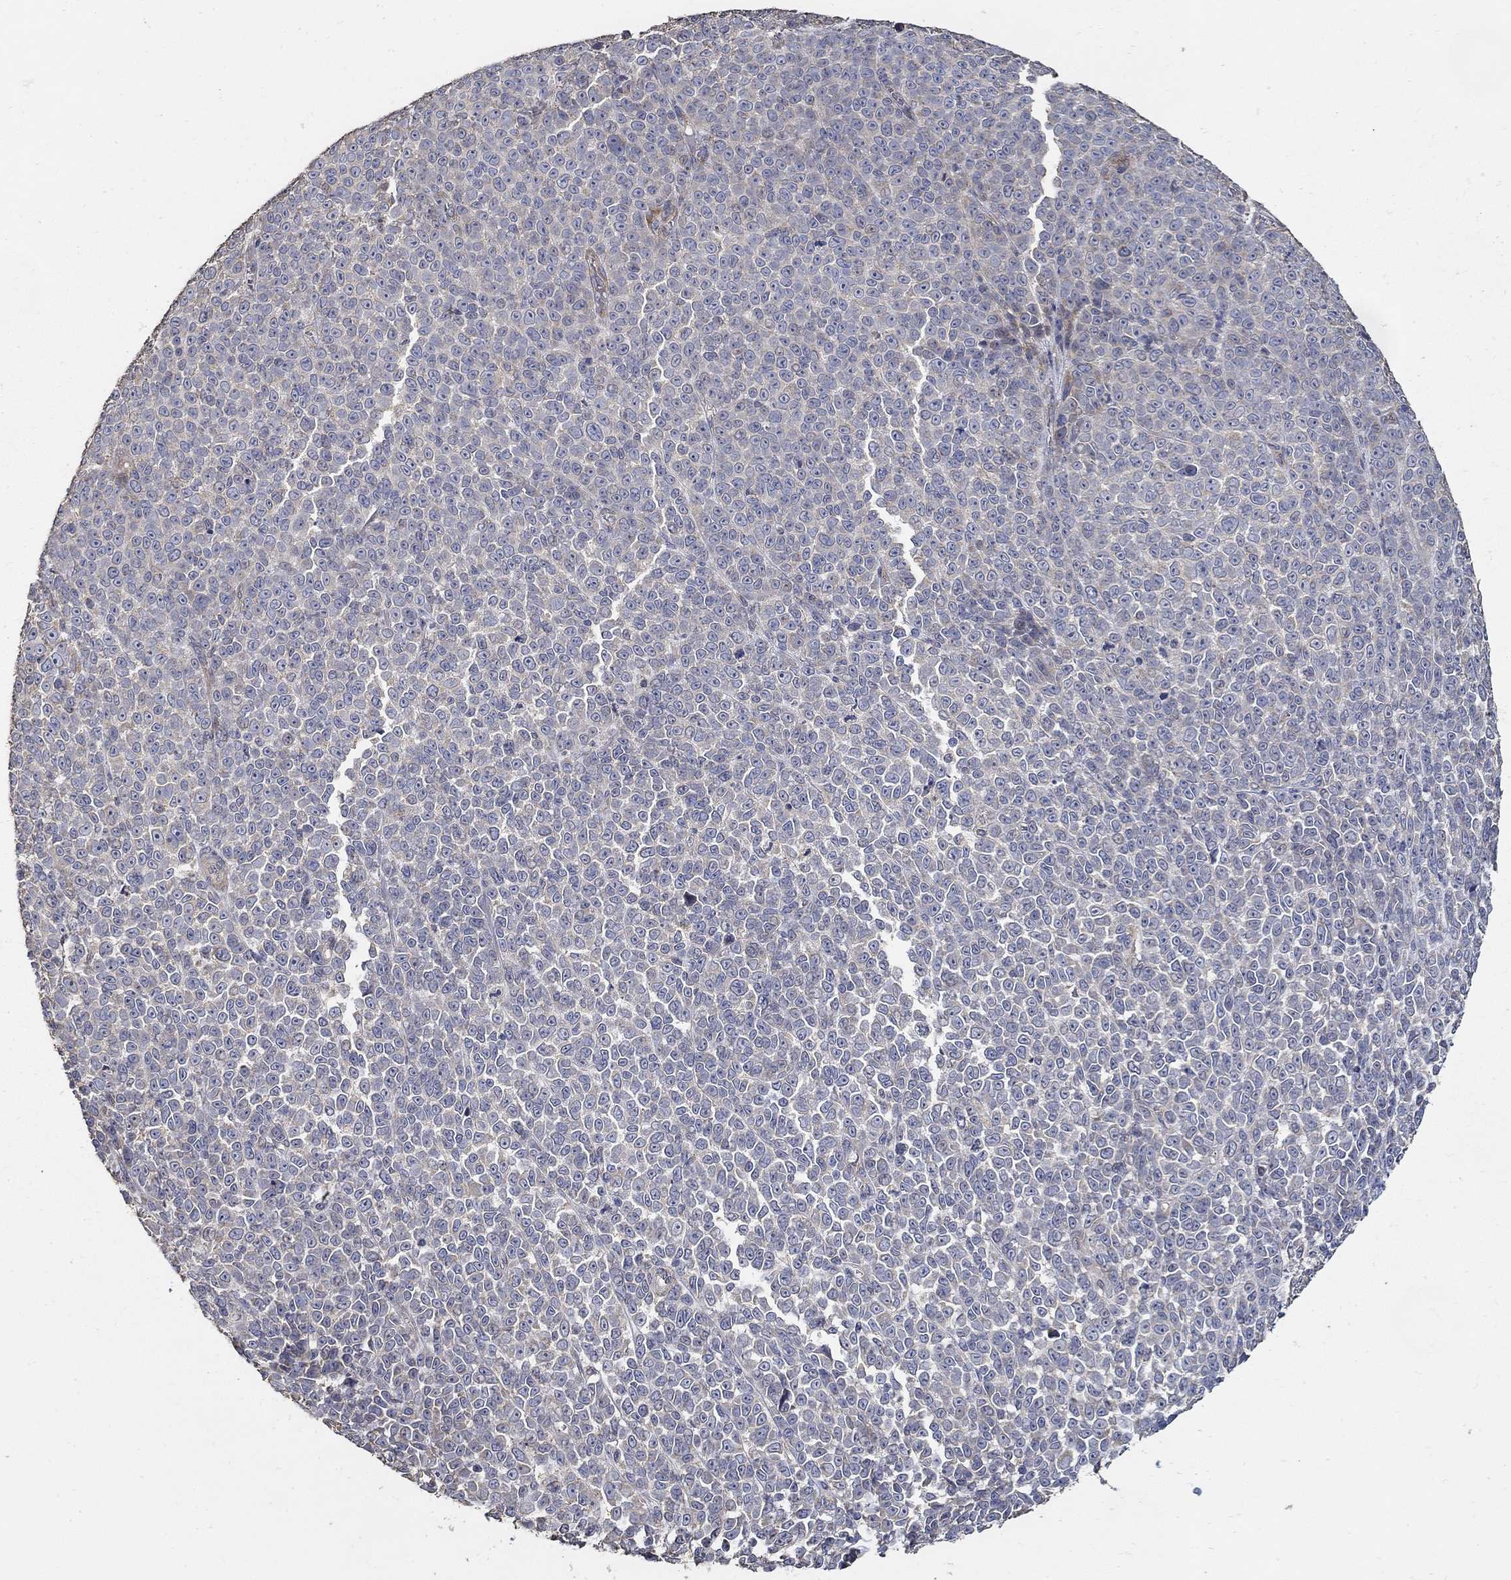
{"staining": {"intensity": "negative", "quantity": "none", "location": "none"}, "tissue": "melanoma", "cell_type": "Tumor cells", "image_type": "cancer", "snomed": [{"axis": "morphology", "description": "Malignant melanoma, NOS"}, {"axis": "topography", "description": "Skin"}], "caption": "Protein analysis of malignant melanoma shows no significant positivity in tumor cells.", "gene": "EMILIN3", "patient": {"sex": "female", "age": 95}}